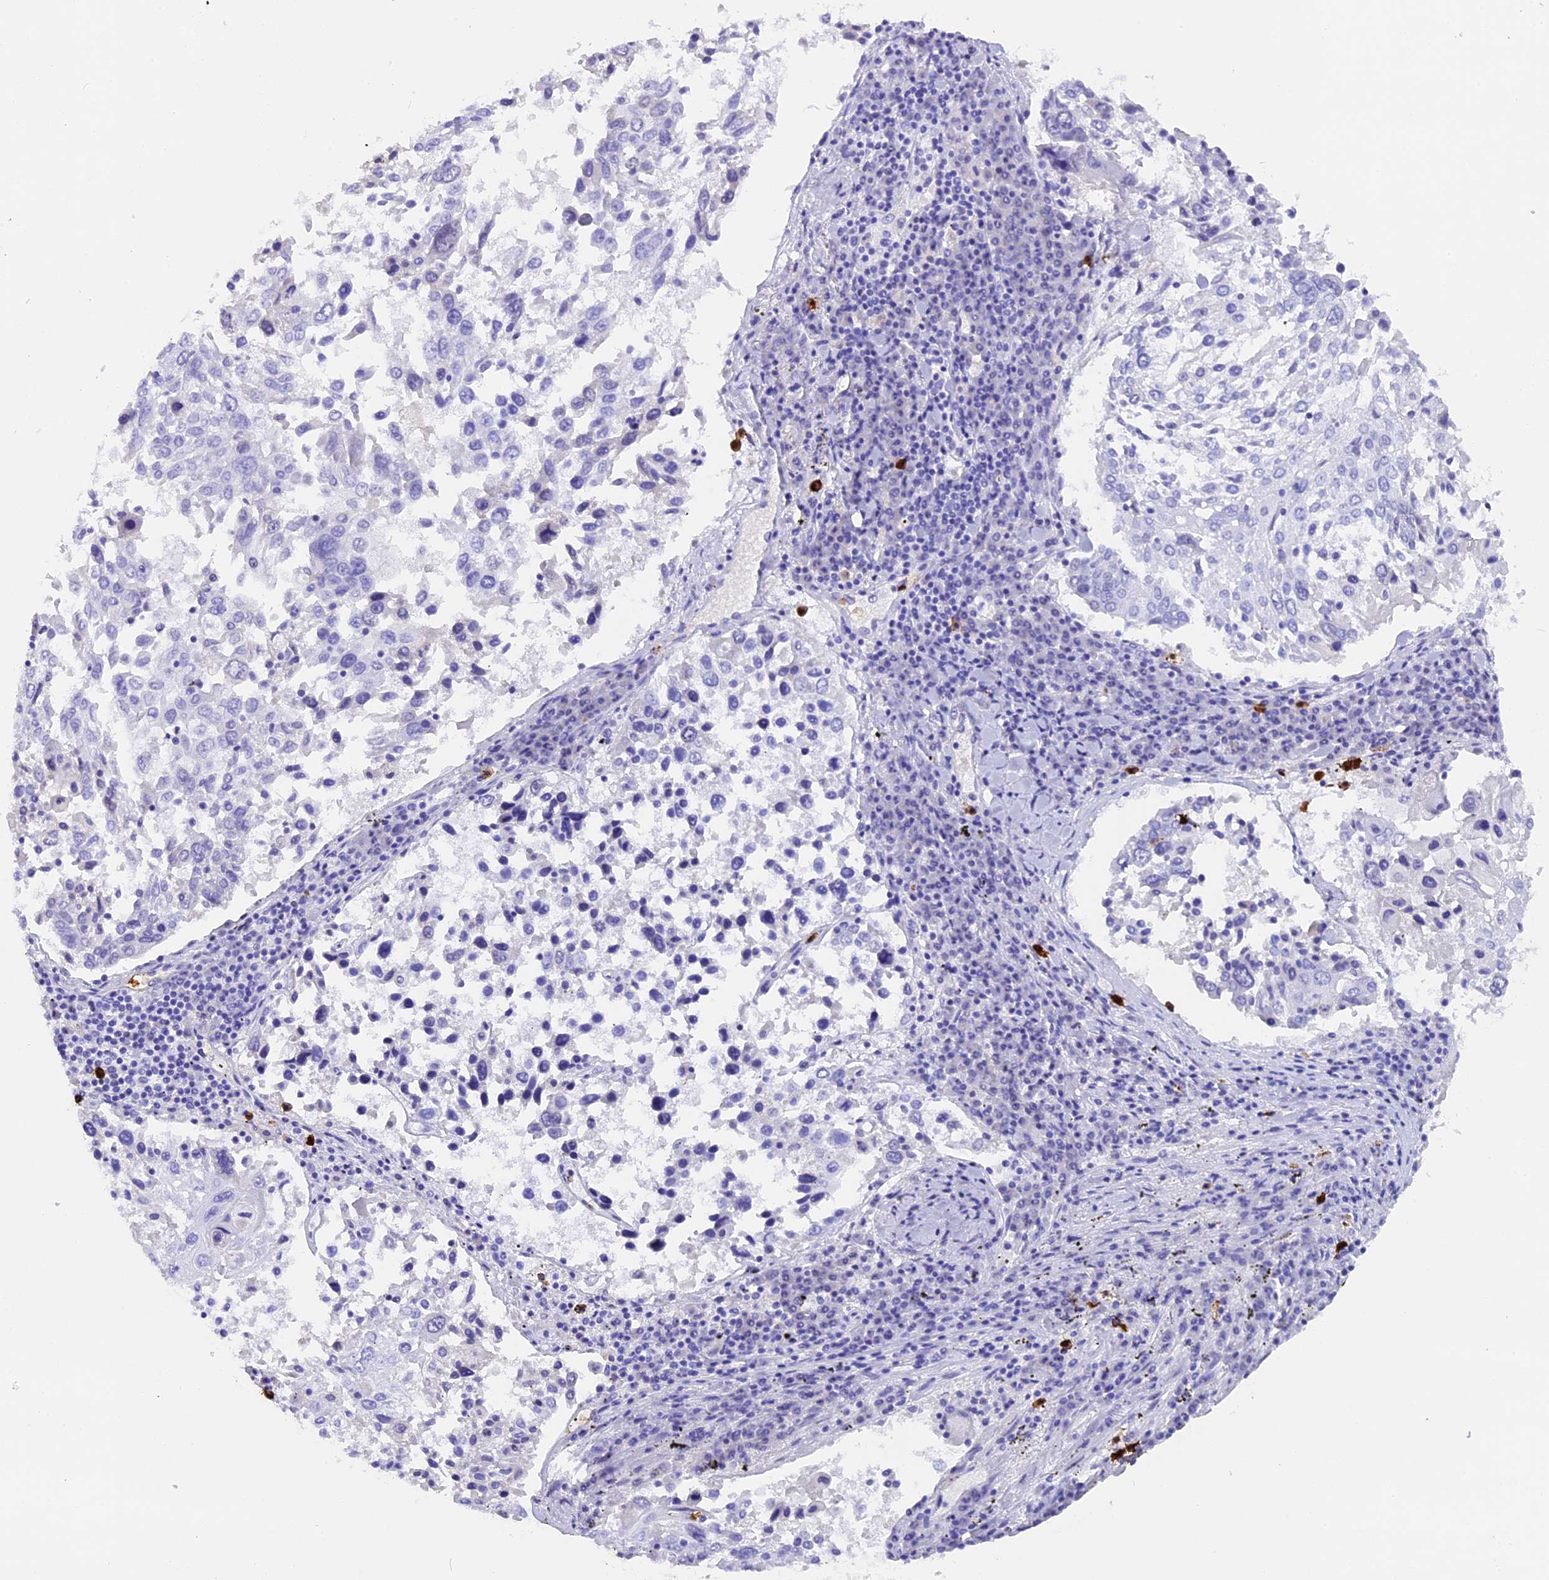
{"staining": {"intensity": "negative", "quantity": "none", "location": "none"}, "tissue": "lung cancer", "cell_type": "Tumor cells", "image_type": "cancer", "snomed": [{"axis": "morphology", "description": "Squamous cell carcinoma, NOS"}, {"axis": "topography", "description": "Lung"}], "caption": "This is a histopathology image of IHC staining of lung cancer (squamous cell carcinoma), which shows no staining in tumor cells.", "gene": "CLC", "patient": {"sex": "male", "age": 65}}